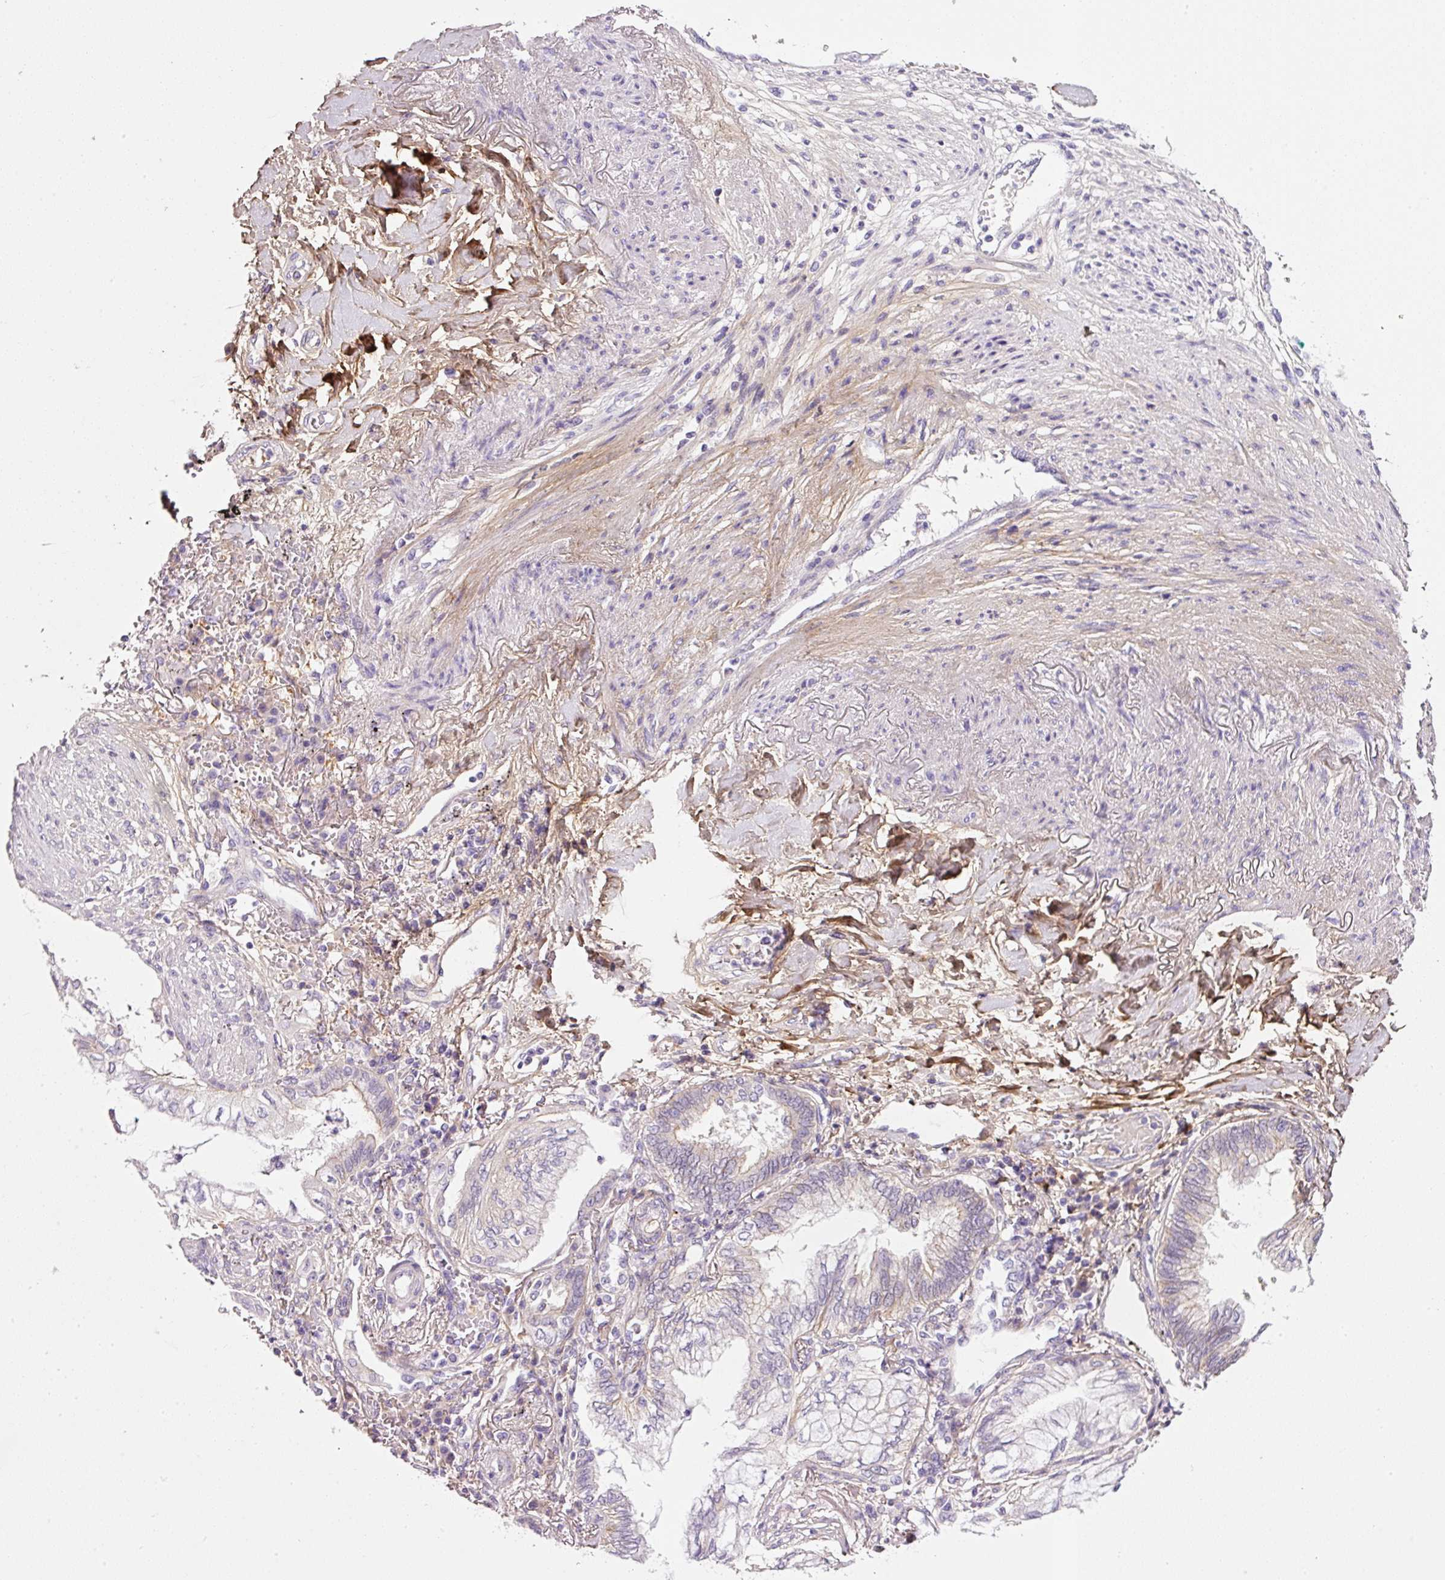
{"staining": {"intensity": "negative", "quantity": "none", "location": "none"}, "tissue": "lung cancer", "cell_type": "Tumor cells", "image_type": "cancer", "snomed": [{"axis": "morphology", "description": "Adenocarcinoma, NOS"}, {"axis": "topography", "description": "Lung"}], "caption": "Human lung cancer stained for a protein using immunohistochemistry (IHC) exhibits no staining in tumor cells.", "gene": "SOS2", "patient": {"sex": "female", "age": 70}}